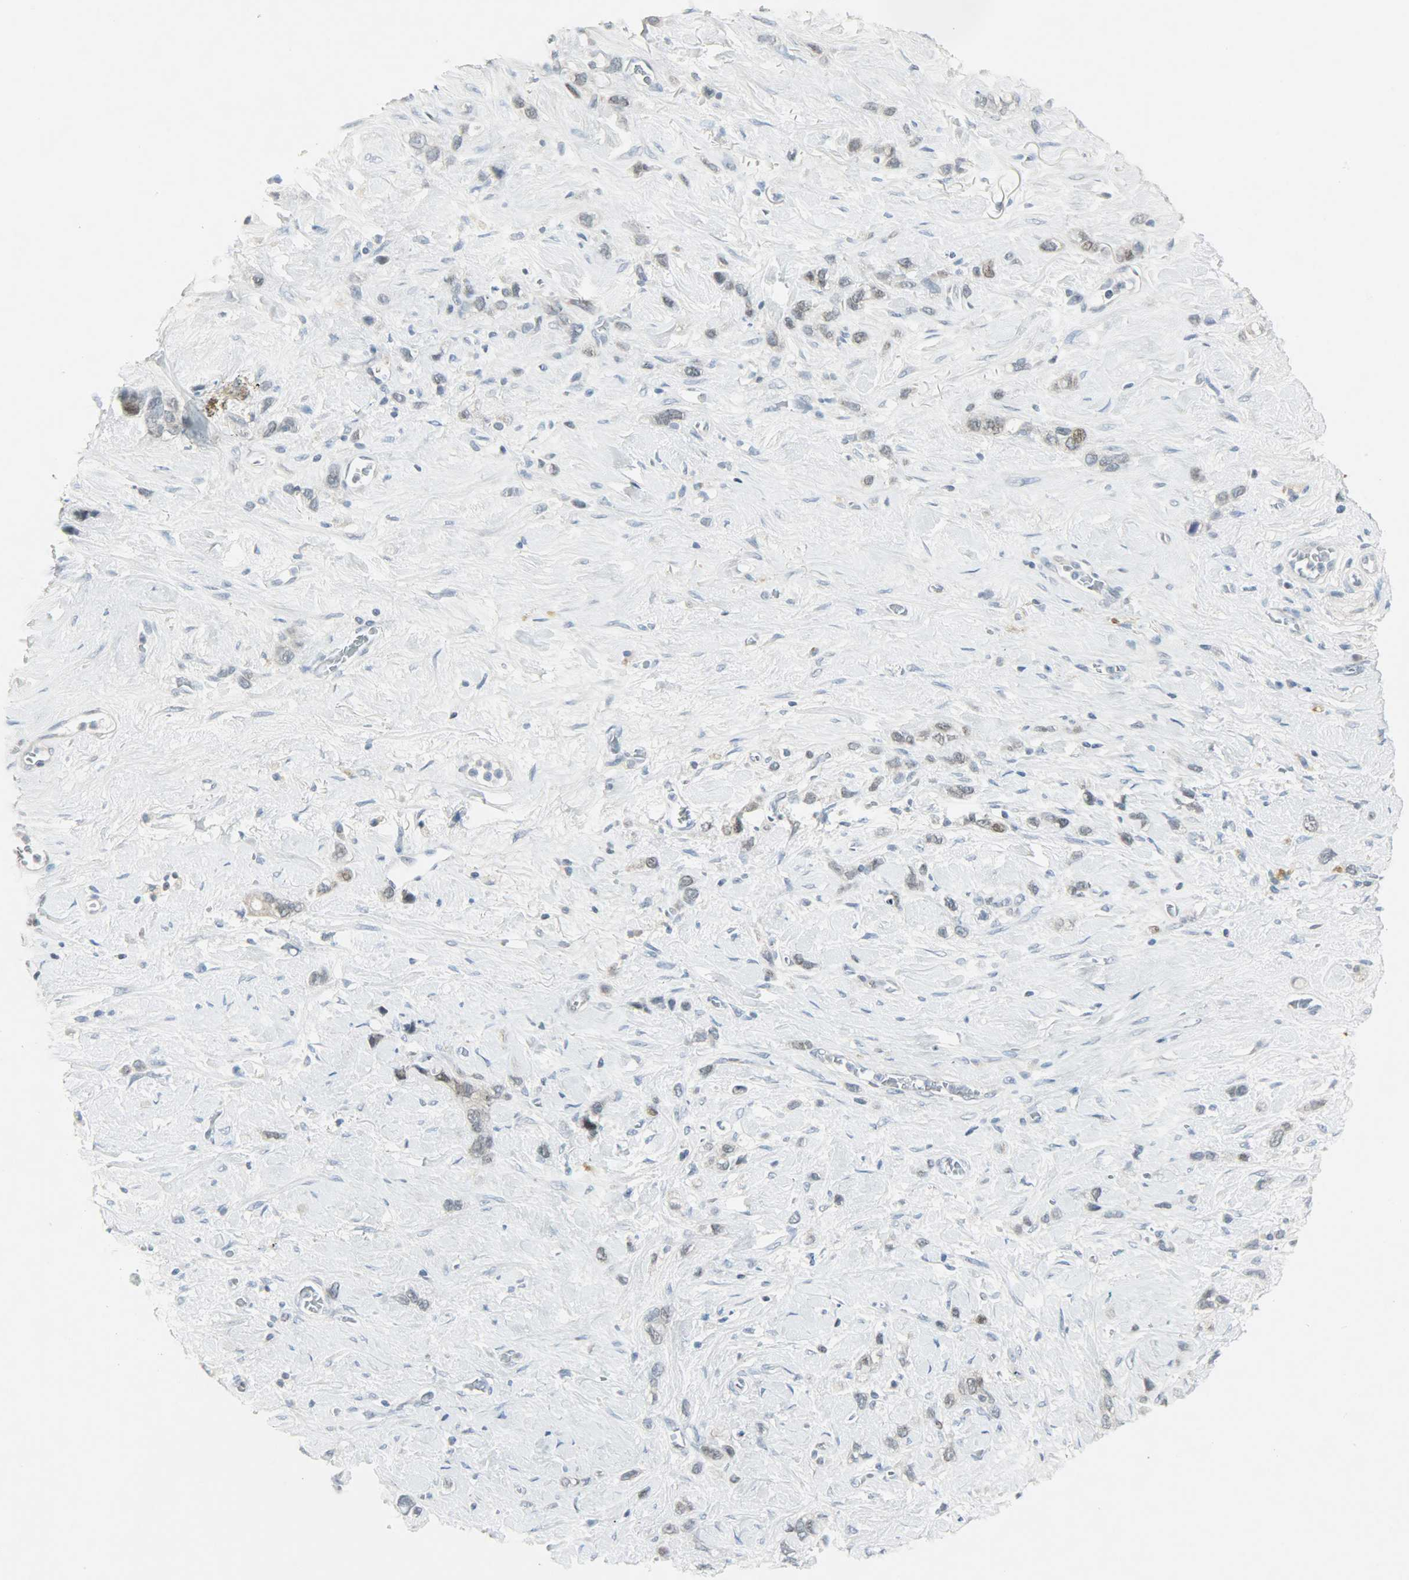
{"staining": {"intensity": "weak", "quantity": "25%-75%", "location": "cytoplasmic/membranous,nuclear"}, "tissue": "stomach cancer", "cell_type": "Tumor cells", "image_type": "cancer", "snomed": [{"axis": "morphology", "description": "Normal tissue, NOS"}, {"axis": "morphology", "description": "Adenocarcinoma, NOS"}, {"axis": "morphology", "description": "Adenocarcinoma, High grade"}, {"axis": "topography", "description": "Stomach, upper"}, {"axis": "topography", "description": "Stomach"}], "caption": "Human stomach cancer stained with a protein marker exhibits weak staining in tumor cells.", "gene": "CAMK4", "patient": {"sex": "female", "age": 65}}